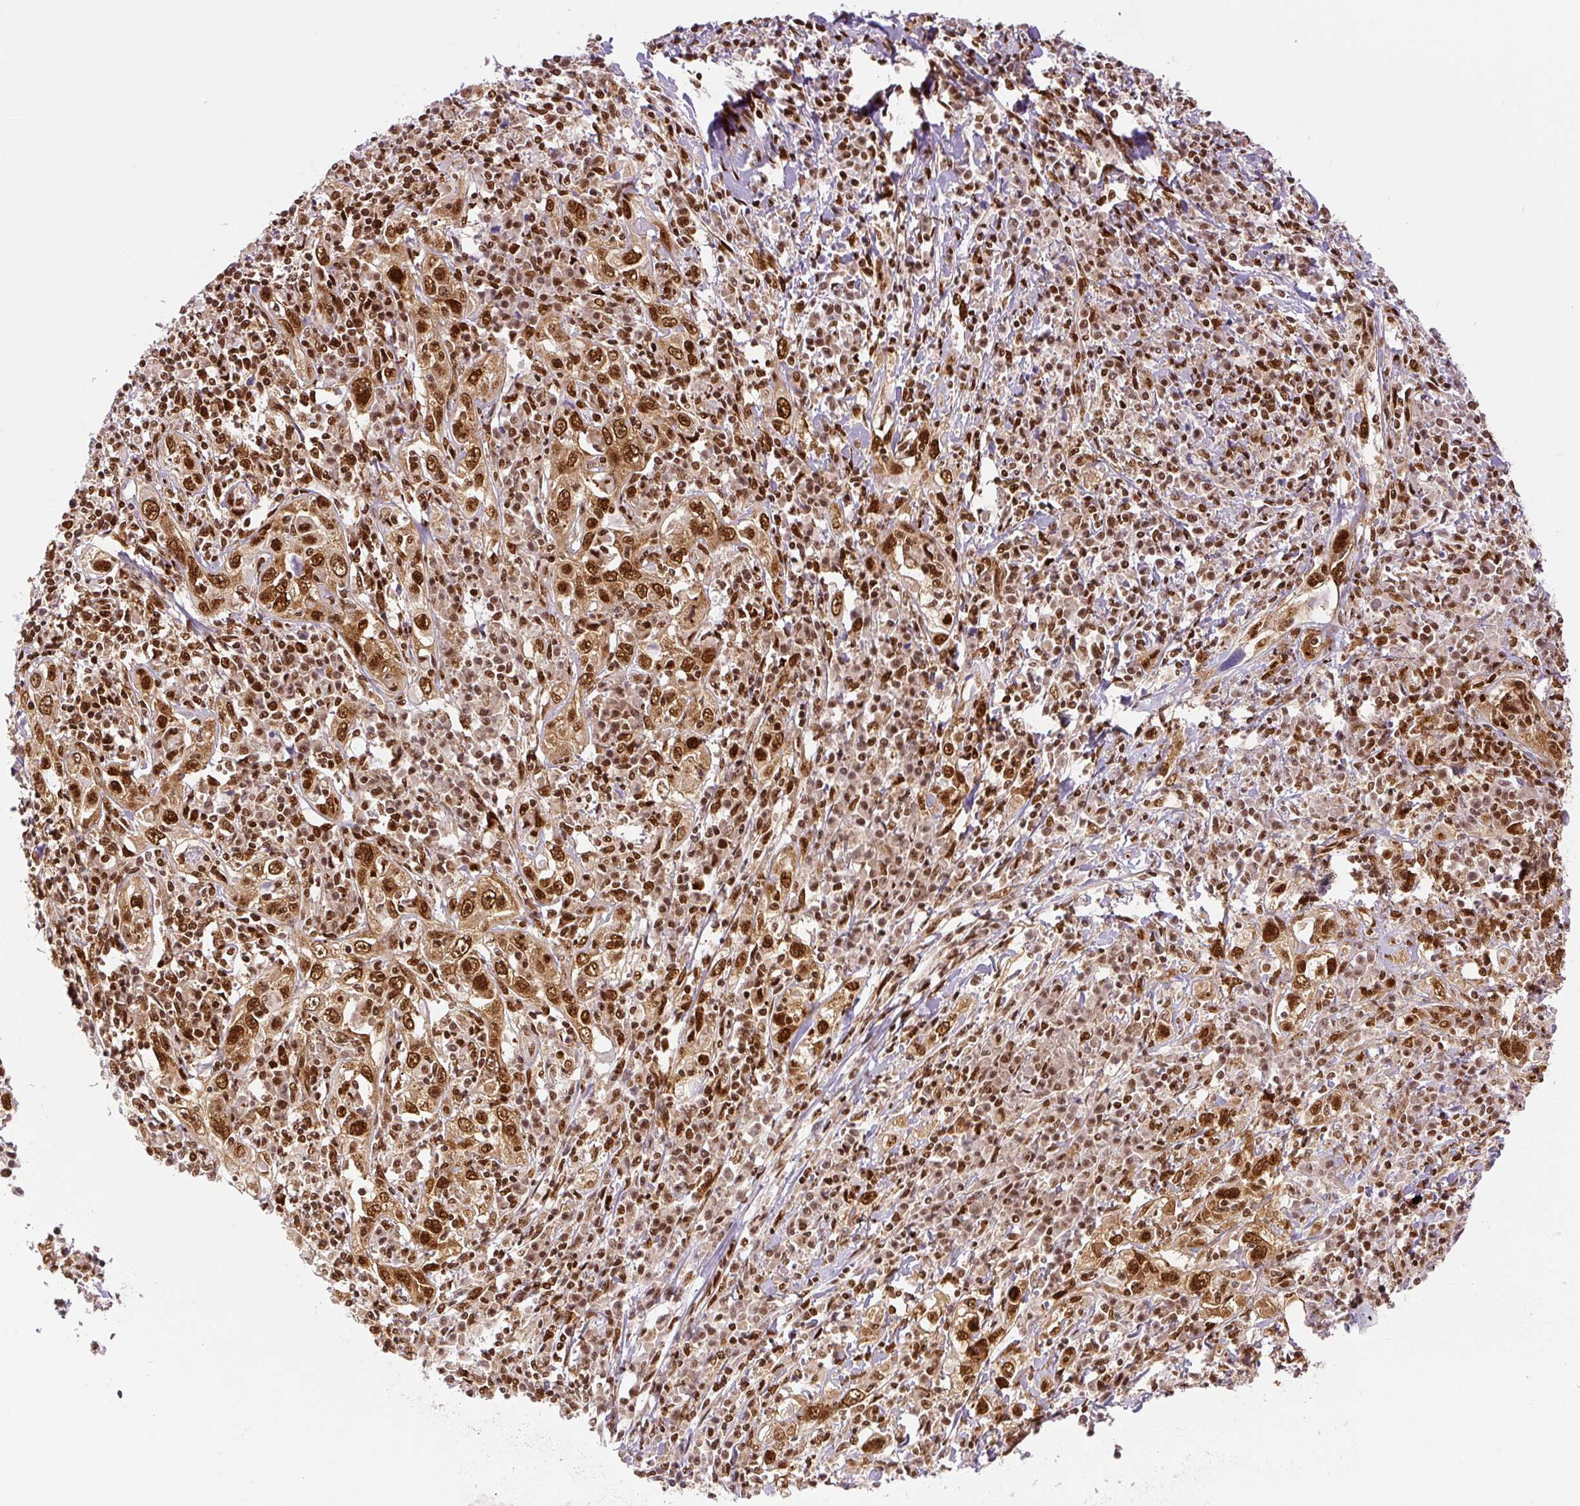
{"staining": {"intensity": "strong", "quantity": ">75%", "location": "nuclear"}, "tissue": "cervical cancer", "cell_type": "Tumor cells", "image_type": "cancer", "snomed": [{"axis": "morphology", "description": "Squamous cell carcinoma, NOS"}, {"axis": "topography", "description": "Cervix"}], "caption": "Human squamous cell carcinoma (cervical) stained with a protein marker exhibits strong staining in tumor cells.", "gene": "FUS", "patient": {"sex": "female", "age": 46}}